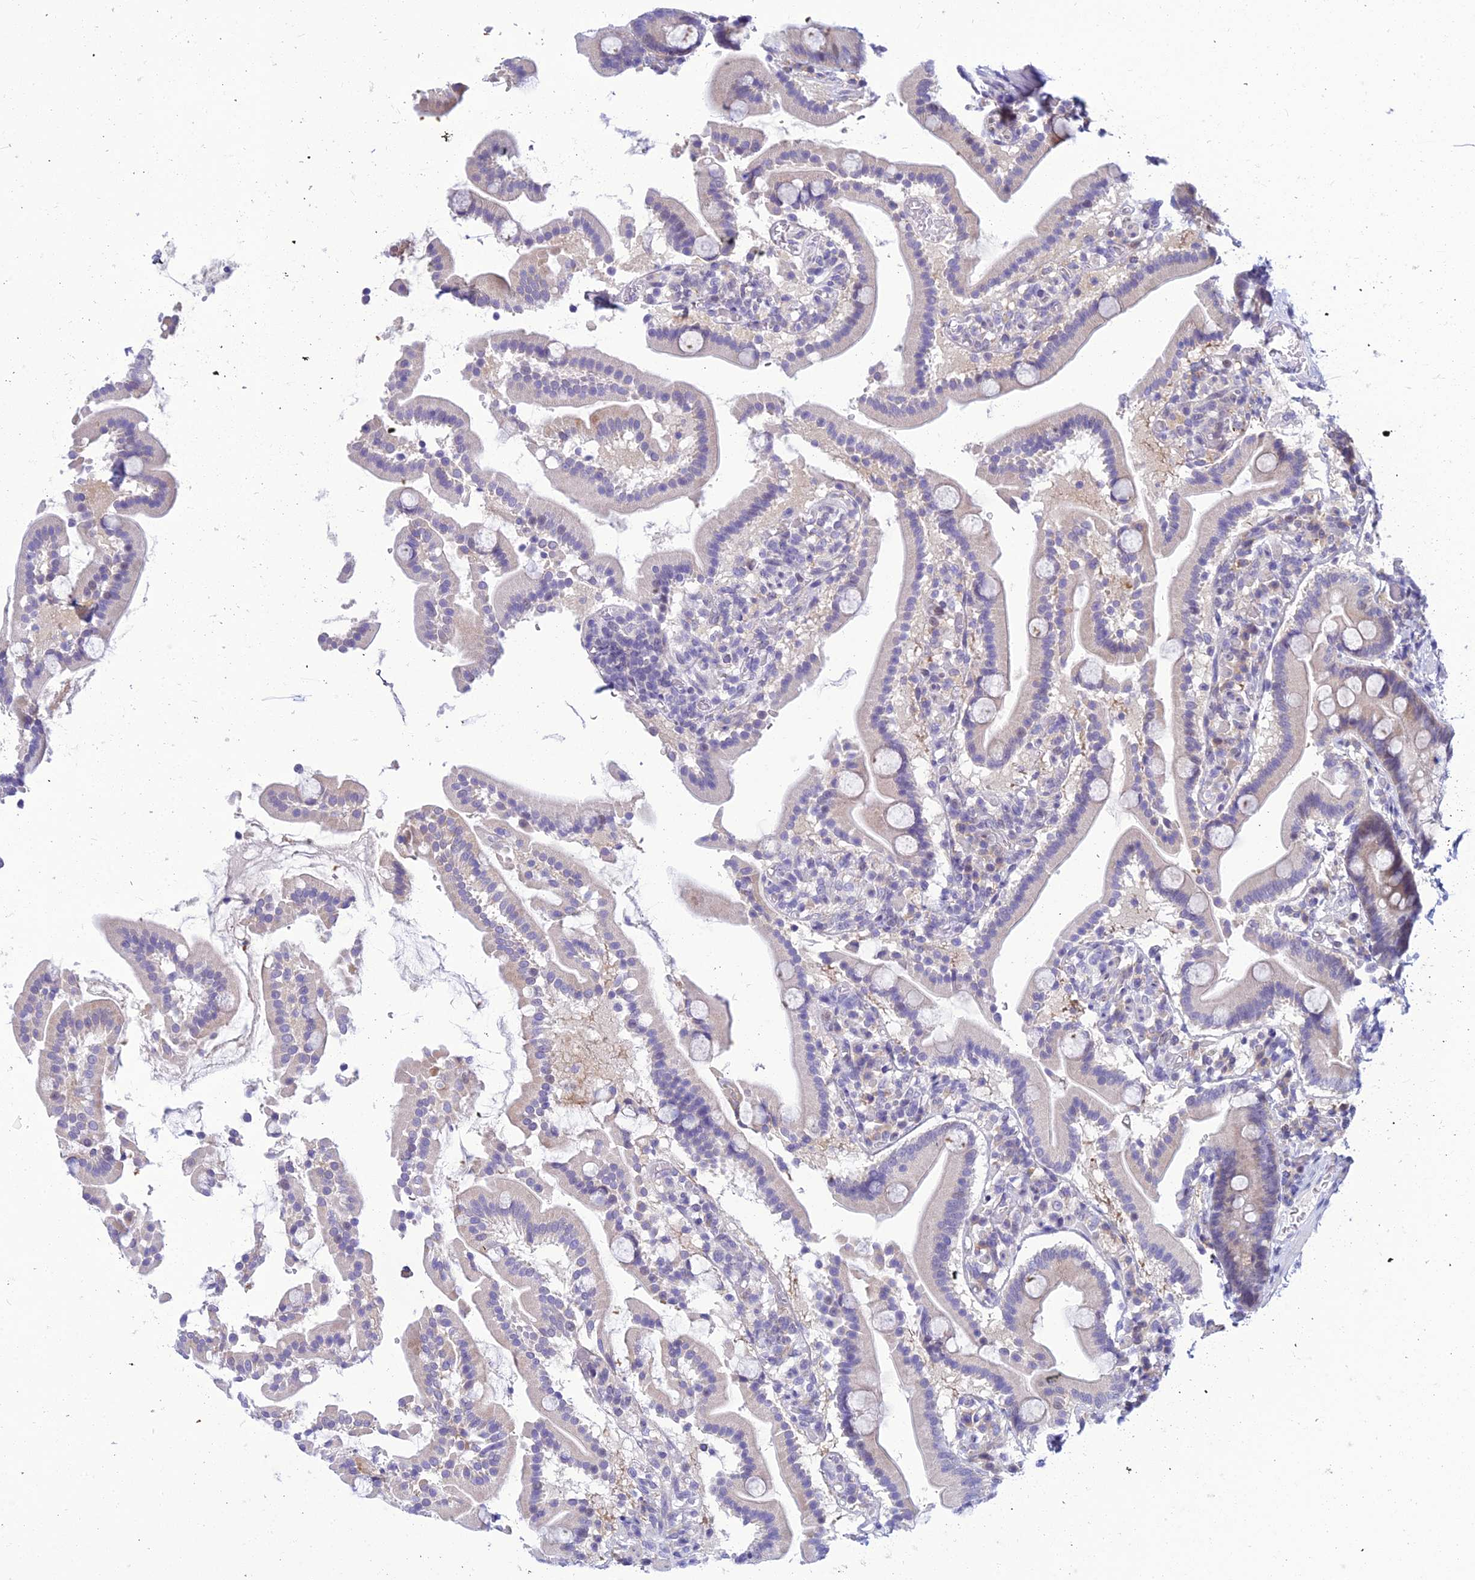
{"staining": {"intensity": "weak", "quantity": "<25%", "location": "cytoplasmic/membranous"}, "tissue": "duodenum", "cell_type": "Glandular cells", "image_type": "normal", "snomed": [{"axis": "morphology", "description": "Normal tissue, NOS"}, {"axis": "topography", "description": "Duodenum"}], "caption": "Glandular cells are negative for brown protein staining in unremarkable duodenum. The staining is performed using DAB (3,3'-diaminobenzidine) brown chromogen with nuclei counter-stained in using hematoxylin.", "gene": "ZMIZ1", "patient": {"sex": "male", "age": 55}}